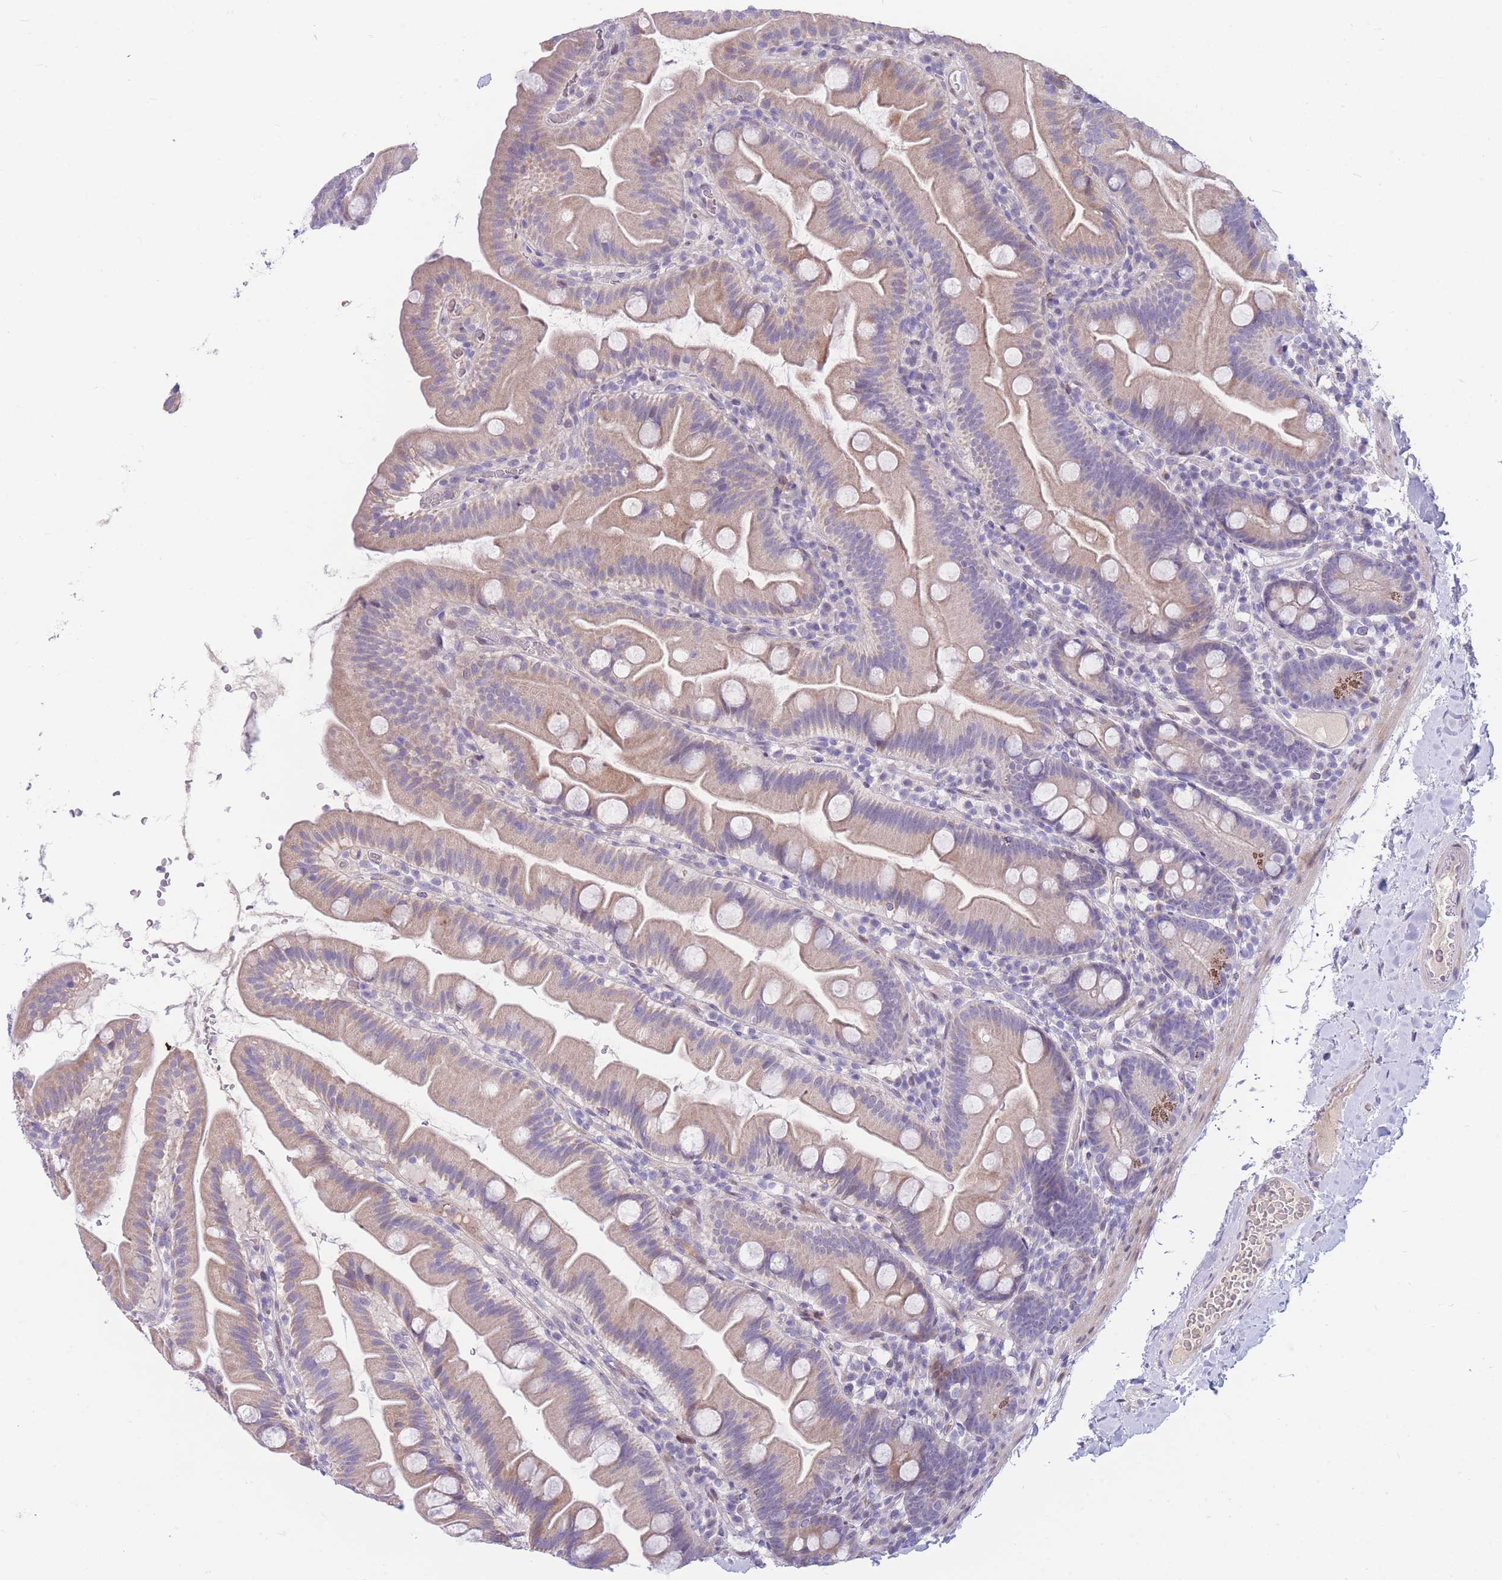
{"staining": {"intensity": "weak", "quantity": "25%-75%", "location": "cytoplasmic/membranous"}, "tissue": "small intestine", "cell_type": "Glandular cells", "image_type": "normal", "snomed": [{"axis": "morphology", "description": "Normal tissue, NOS"}, {"axis": "topography", "description": "Small intestine"}], "caption": "A histopathology image of human small intestine stained for a protein demonstrates weak cytoplasmic/membranous brown staining in glandular cells. The protein of interest is stained brown, and the nuclei are stained in blue (DAB (3,3'-diaminobenzidine) IHC with brightfield microscopy, high magnification).", "gene": "SHCBP1", "patient": {"sex": "female", "age": 68}}